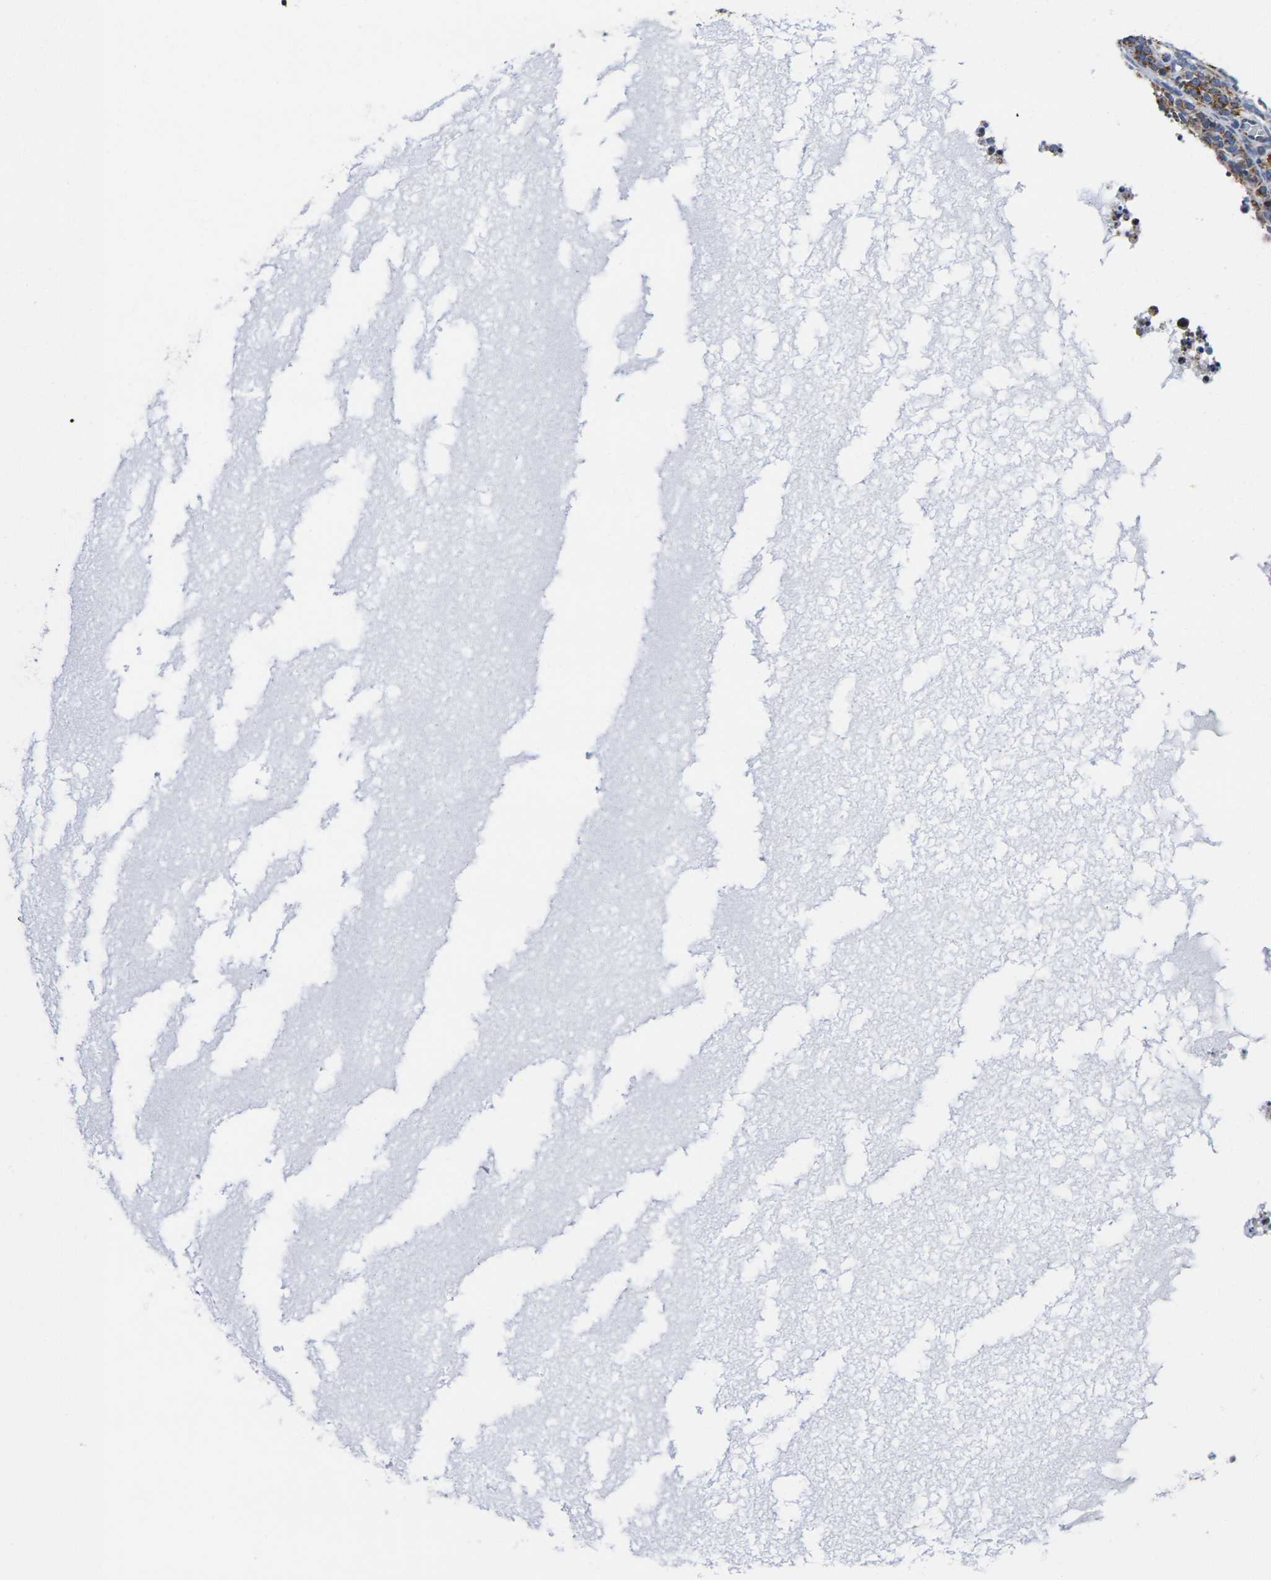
{"staining": {"intensity": "moderate", "quantity": "<25%", "location": "cytoplasmic/membranous"}, "tissue": "ovary", "cell_type": "Ovarian stroma cells", "image_type": "normal", "snomed": [{"axis": "morphology", "description": "Normal tissue, NOS"}, {"axis": "topography", "description": "Ovary"}], "caption": "Moderate cytoplasmic/membranous protein staining is present in approximately <25% of ovarian stroma cells in ovary.", "gene": "P2RY11", "patient": {"sex": "female", "age": 35}}